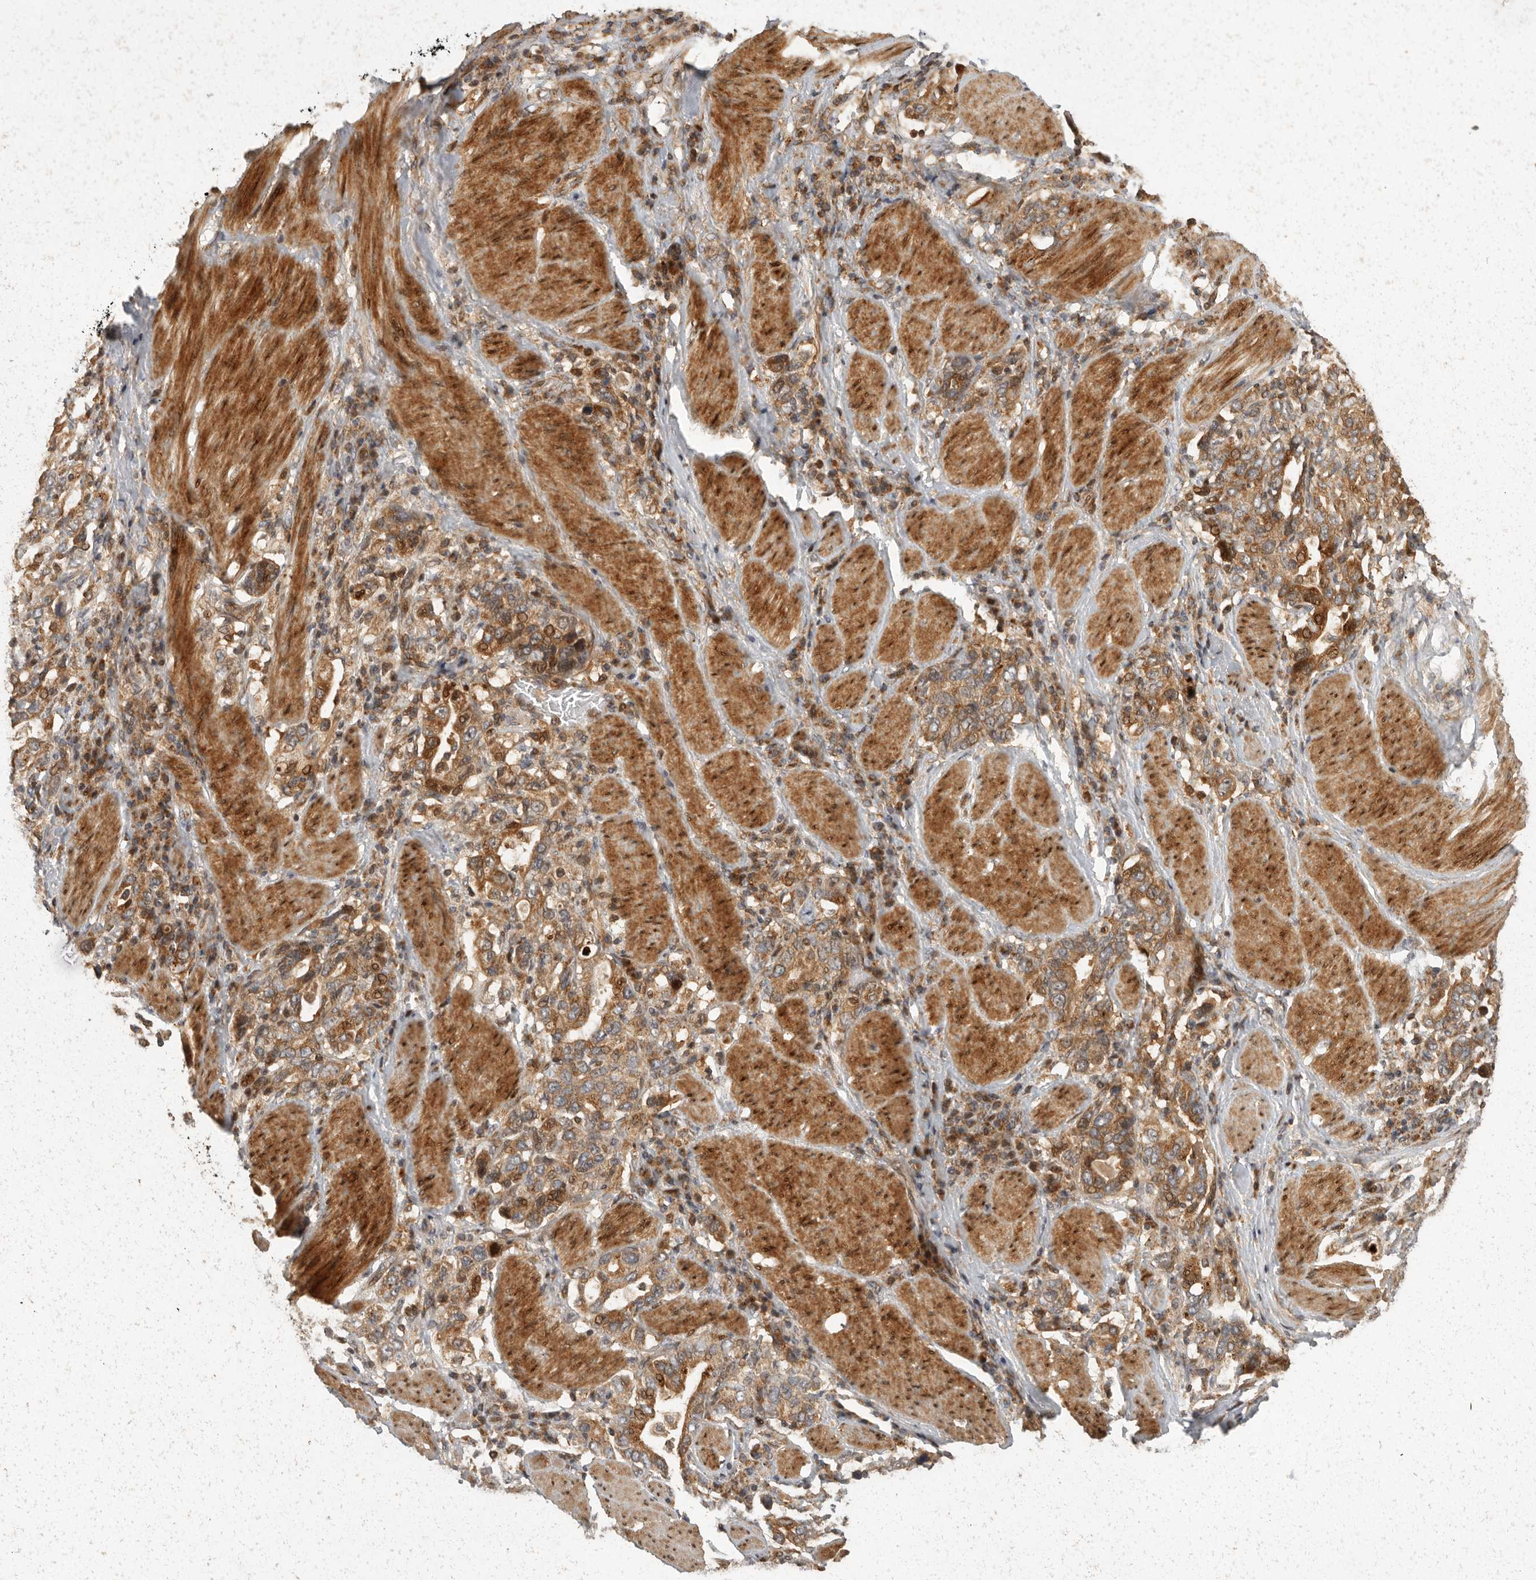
{"staining": {"intensity": "moderate", "quantity": ">75%", "location": "cytoplasmic/membranous,nuclear"}, "tissue": "stomach cancer", "cell_type": "Tumor cells", "image_type": "cancer", "snomed": [{"axis": "morphology", "description": "Adenocarcinoma, NOS"}, {"axis": "topography", "description": "Stomach, upper"}], "caption": "The histopathology image shows a brown stain indicating the presence of a protein in the cytoplasmic/membranous and nuclear of tumor cells in stomach cancer.", "gene": "SWT1", "patient": {"sex": "male", "age": 62}}